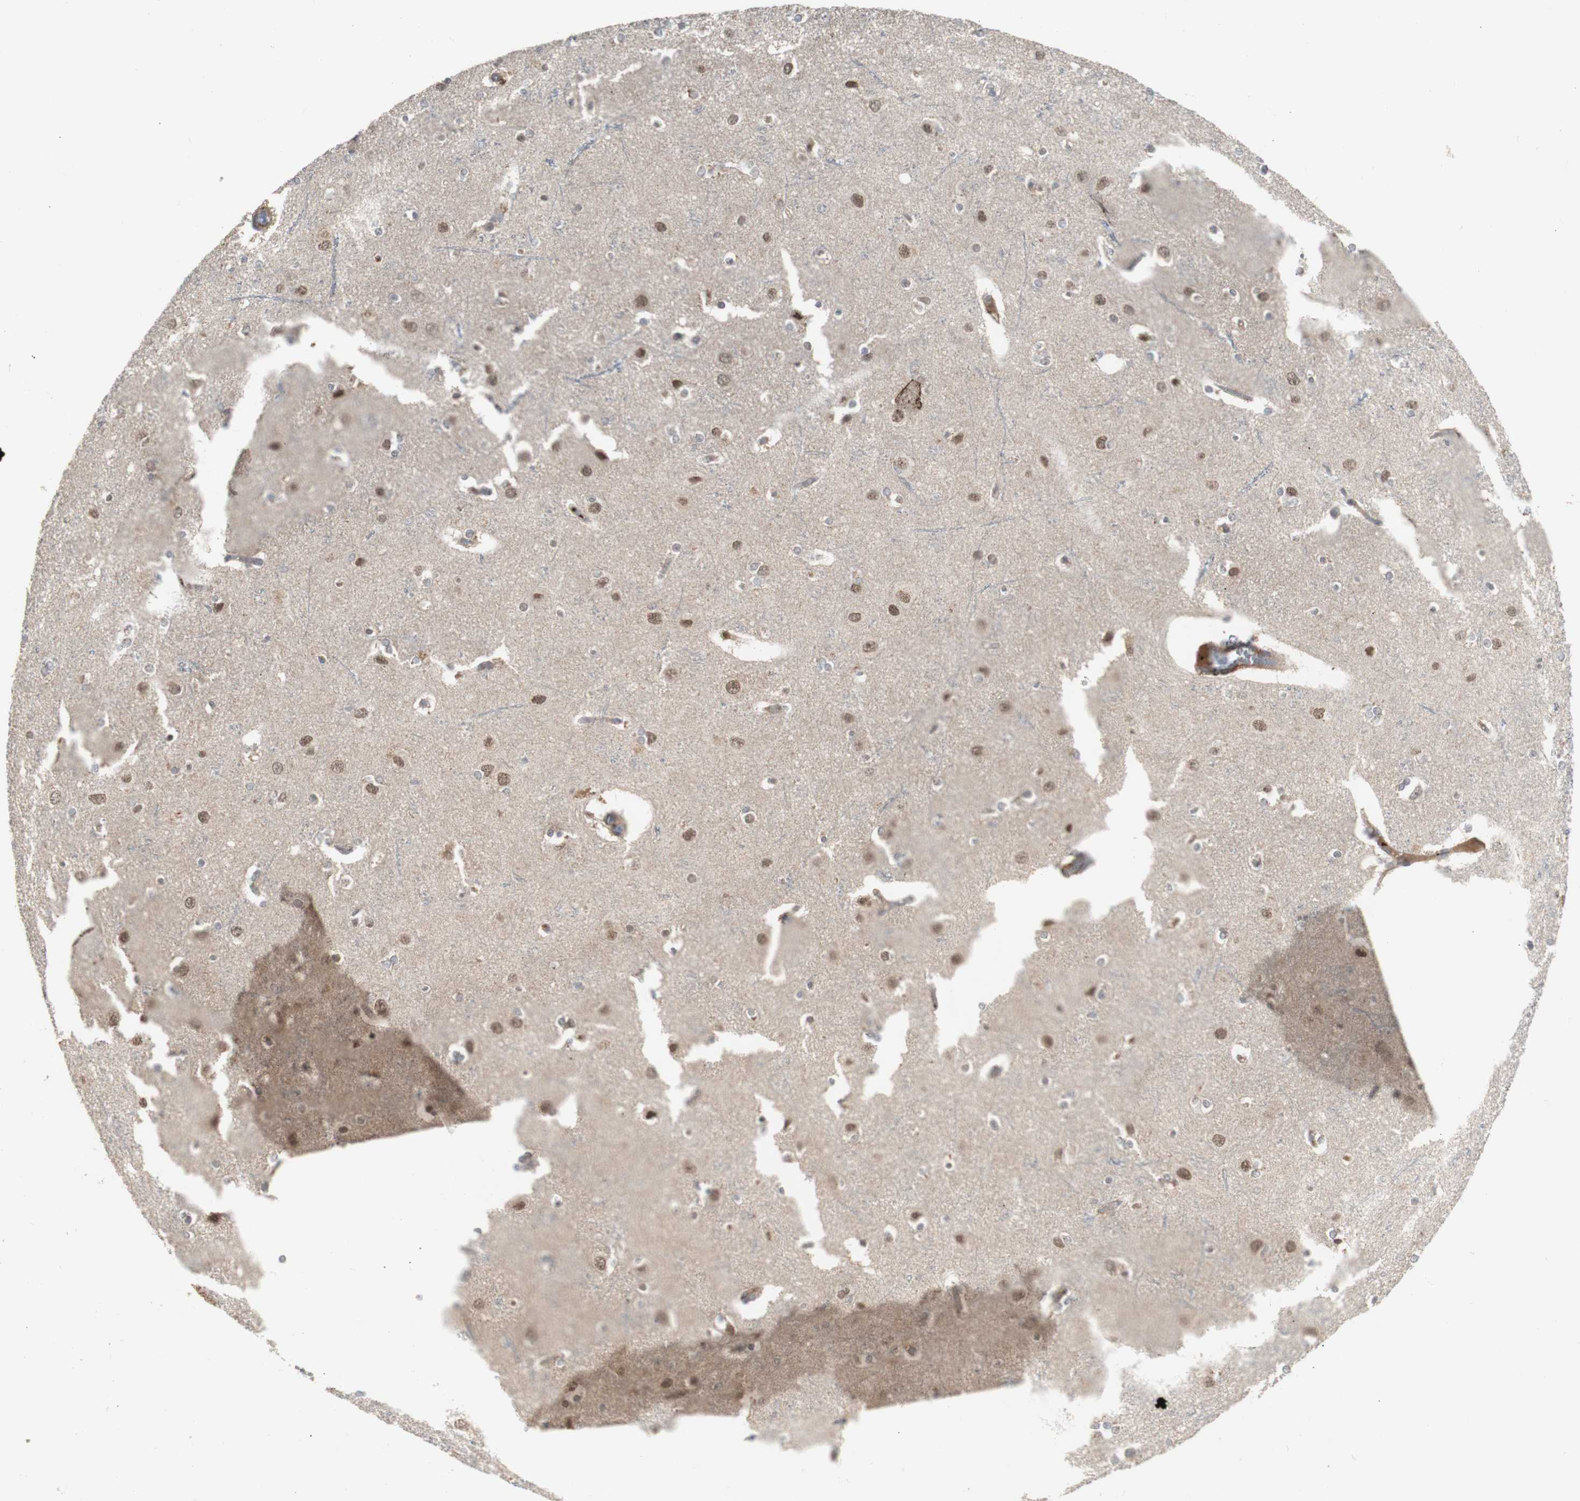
{"staining": {"intensity": "moderate", "quantity": ">75%", "location": "cytoplasmic/membranous"}, "tissue": "cerebral cortex", "cell_type": "Endothelial cells", "image_type": "normal", "snomed": [{"axis": "morphology", "description": "Normal tissue, NOS"}, {"axis": "topography", "description": "Cerebral cortex"}], "caption": "The immunohistochemical stain labels moderate cytoplasmic/membranous positivity in endothelial cells of normal cerebral cortex. Immunohistochemistry (ihc) stains the protein of interest in brown and the nuclei are stained blue.", "gene": "ALOX12", "patient": {"sex": "female", "age": 54}}